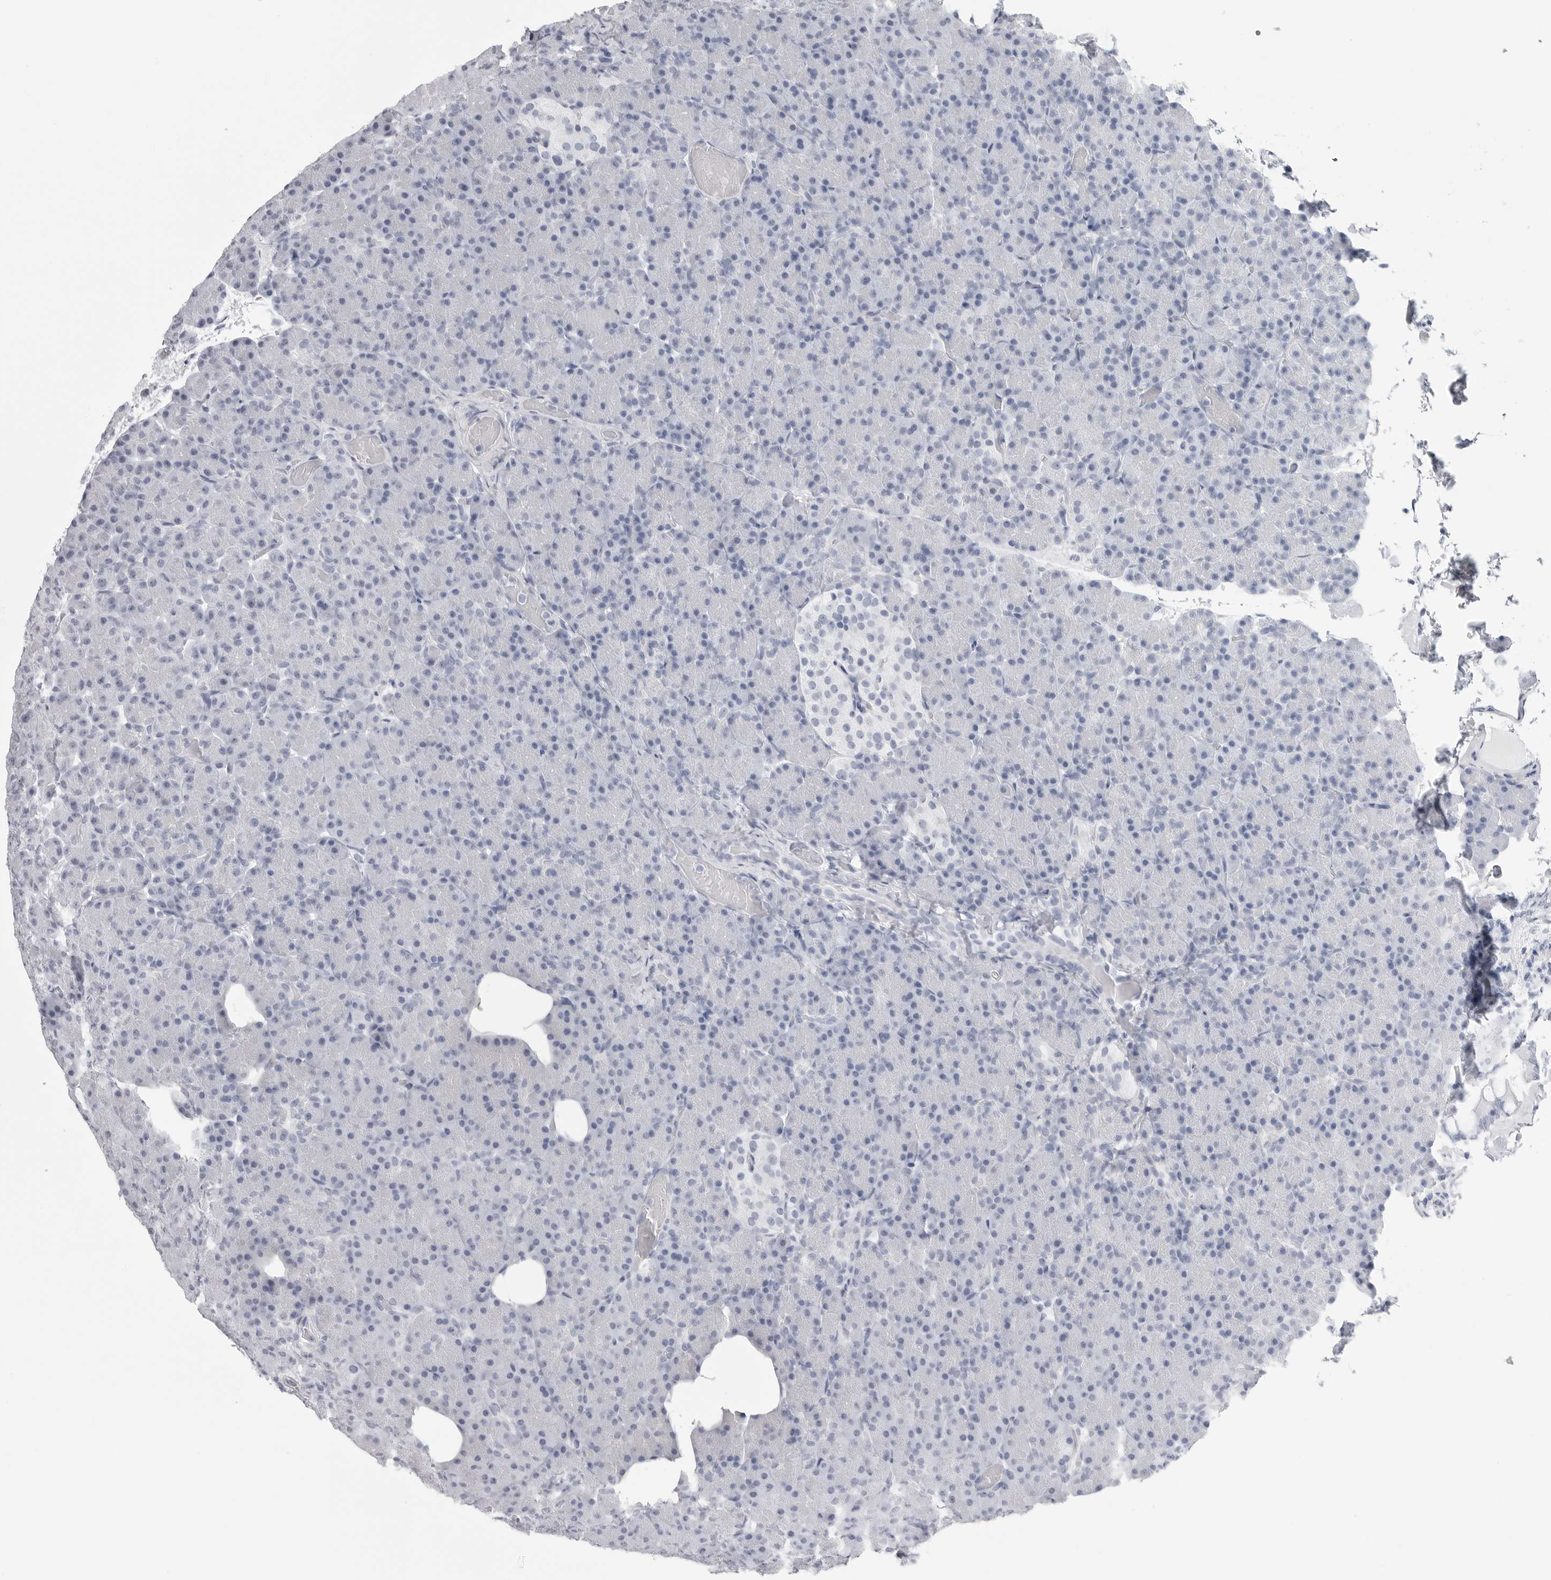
{"staining": {"intensity": "negative", "quantity": "none", "location": "none"}, "tissue": "pancreas", "cell_type": "Exocrine glandular cells", "image_type": "normal", "snomed": [{"axis": "morphology", "description": "Normal tissue, NOS"}, {"axis": "topography", "description": "Pancreas"}], "caption": "Immunohistochemistry of benign human pancreas exhibits no staining in exocrine glandular cells.", "gene": "CSH1", "patient": {"sex": "female", "age": 43}}